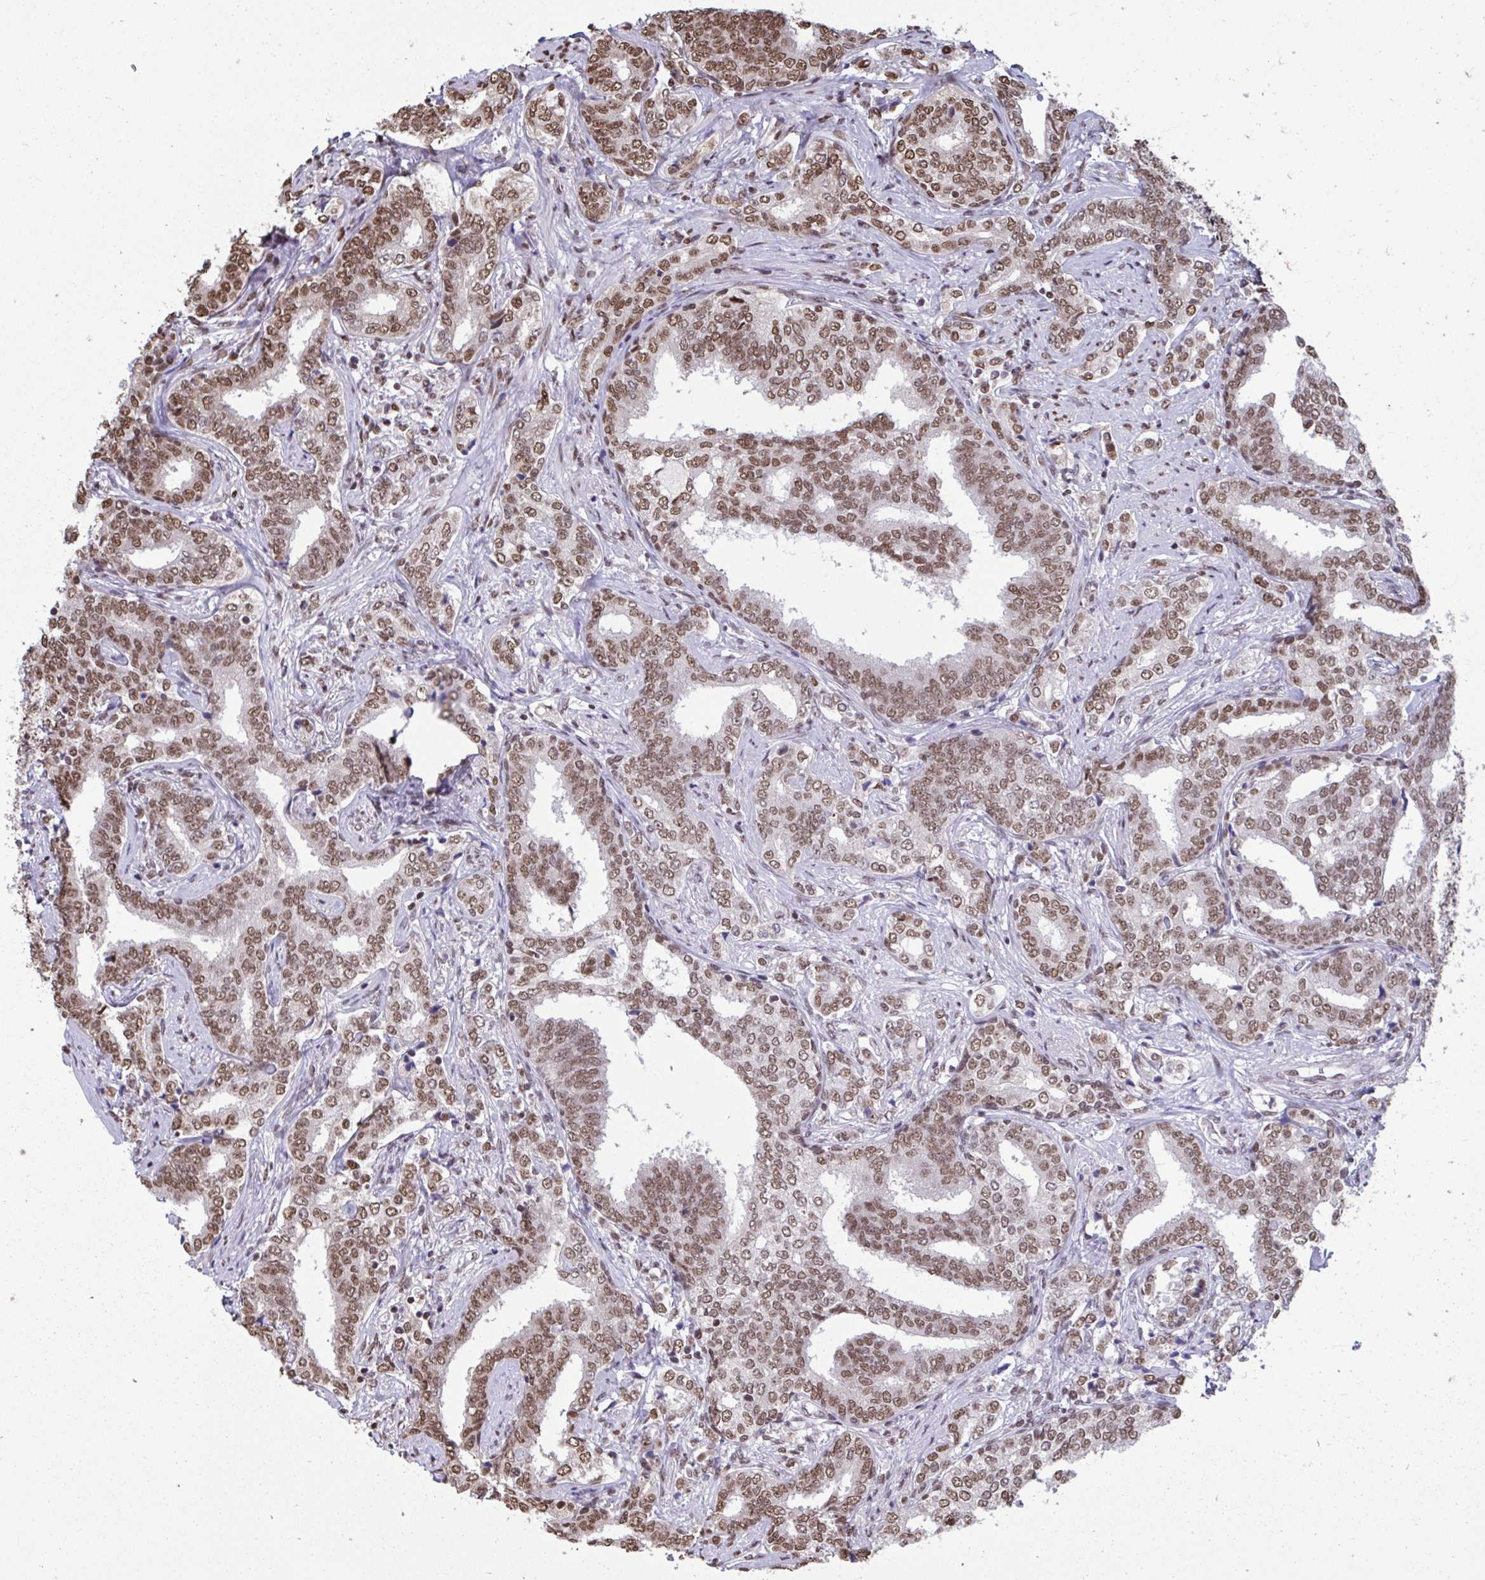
{"staining": {"intensity": "moderate", "quantity": ">75%", "location": "nuclear"}, "tissue": "prostate cancer", "cell_type": "Tumor cells", "image_type": "cancer", "snomed": [{"axis": "morphology", "description": "Adenocarcinoma, High grade"}, {"axis": "topography", "description": "Prostate"}], "caption": "Immunohistochemistry histopathology image of prostate adenocarcinoma (high-grade) stained for a protein (brown), which shows medium levels of moderate nuclear staining in approximately >75% of tumor cells.", "gene": "HNRNPDL", "patient": {"sex": "male", "age": 72}}